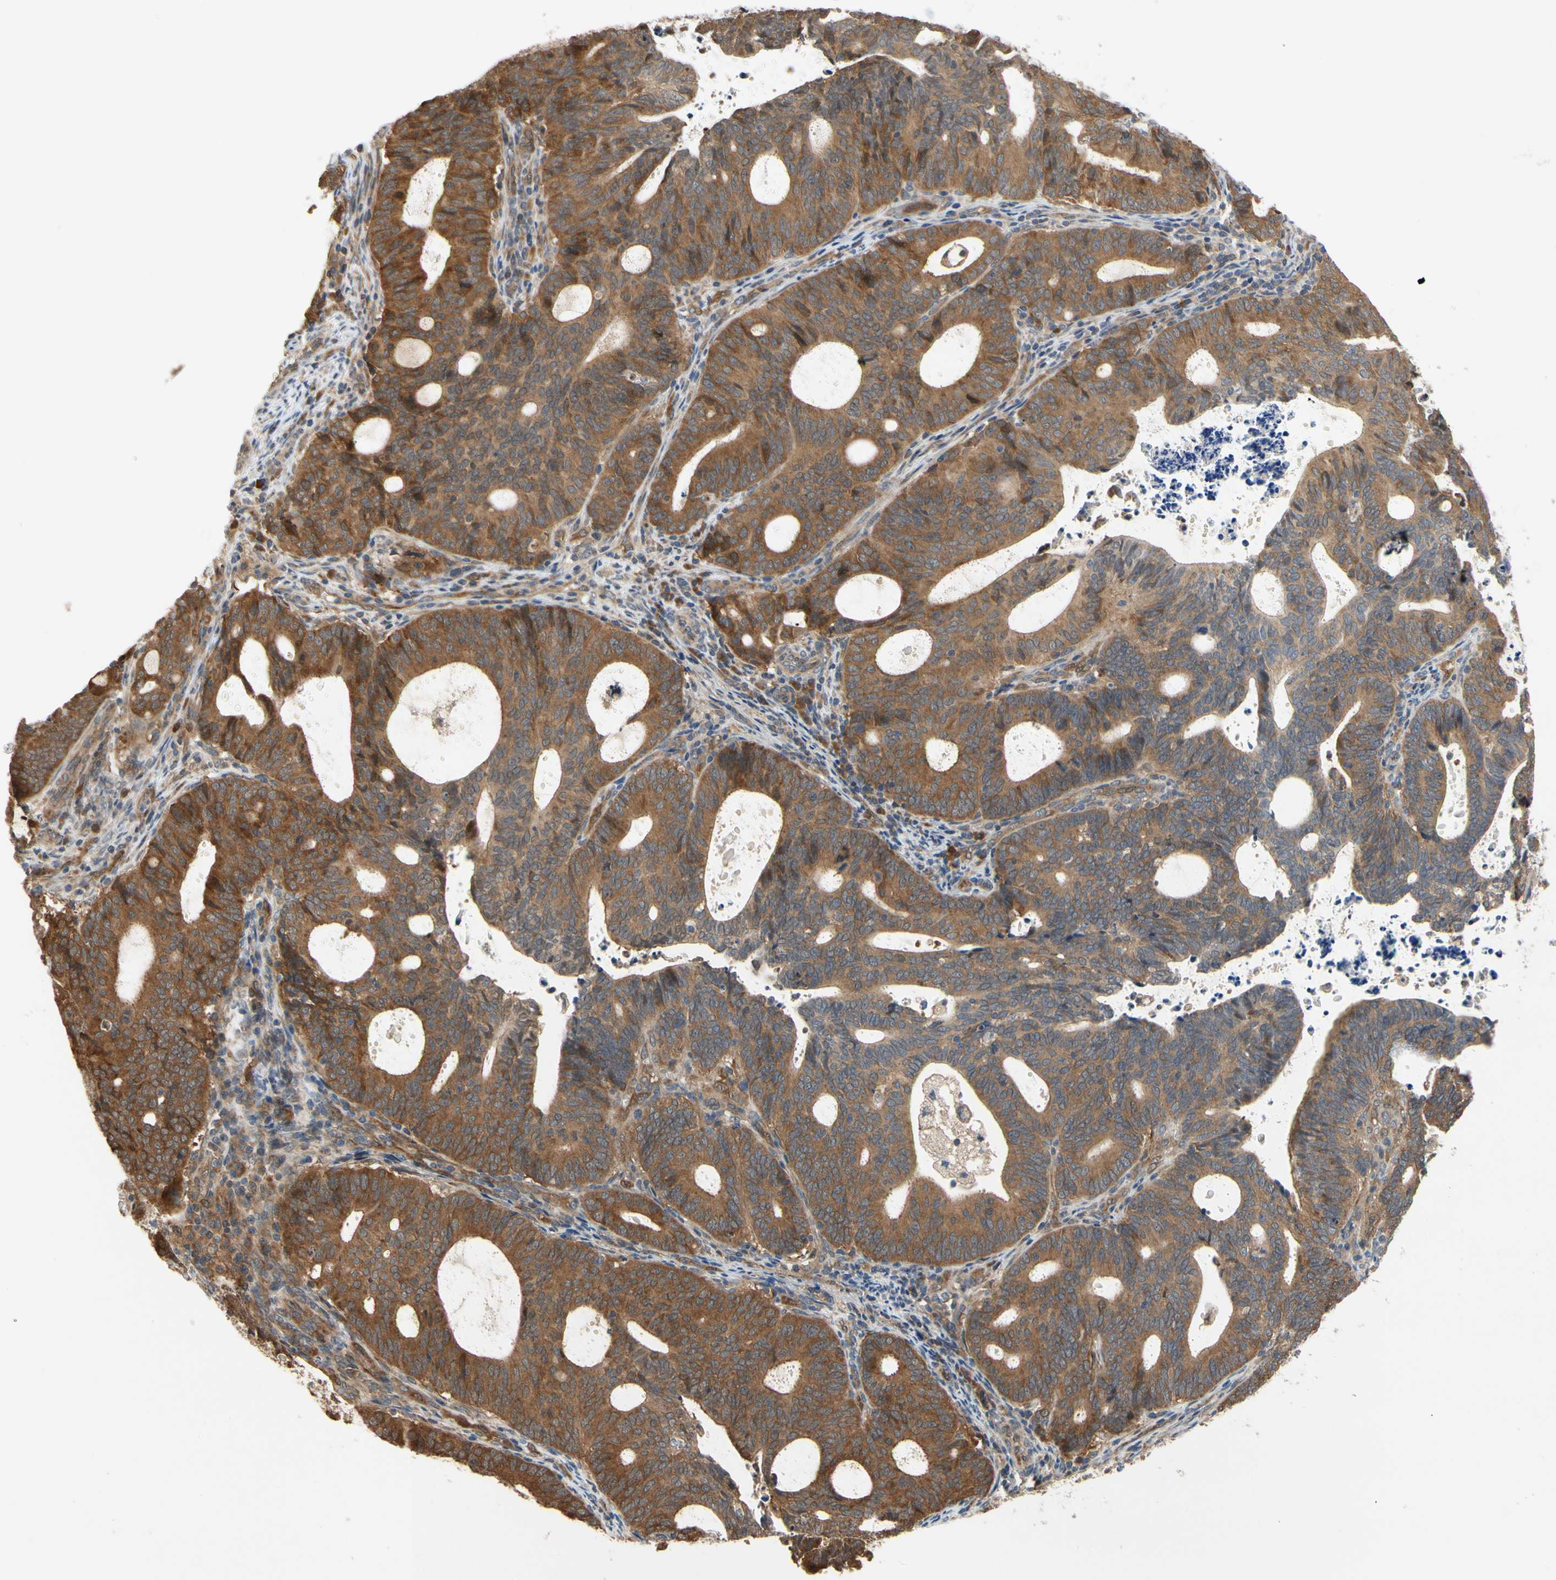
{"staining": {"intensity": "strong", "quantity": ">75%", "location": "cytoplasmic/membranous"}, "tissue": "endometrial cancer", "cell_type": "Tumor cells", "image_type": "cancer", "snomed": [{"axis": "morphology", "description": "Adenocarcinoma, NOS"}, {"axis": "topography", "description": "Uterus"}], "caption": "The image demonstrates a brown stain indicating the presence of a protein in the cytoplasmic/membranous of tumor cells in endometrial cancer (adenocarcinoma). The protein of interest is stained brown, and the nuclei are stained in blue (DAB (3,3'-diaminobenzidine) IHC with brightfield microscopy, high magnification).", "gene": "TDRP", "patient": {"sex": "female", "age": 83}}